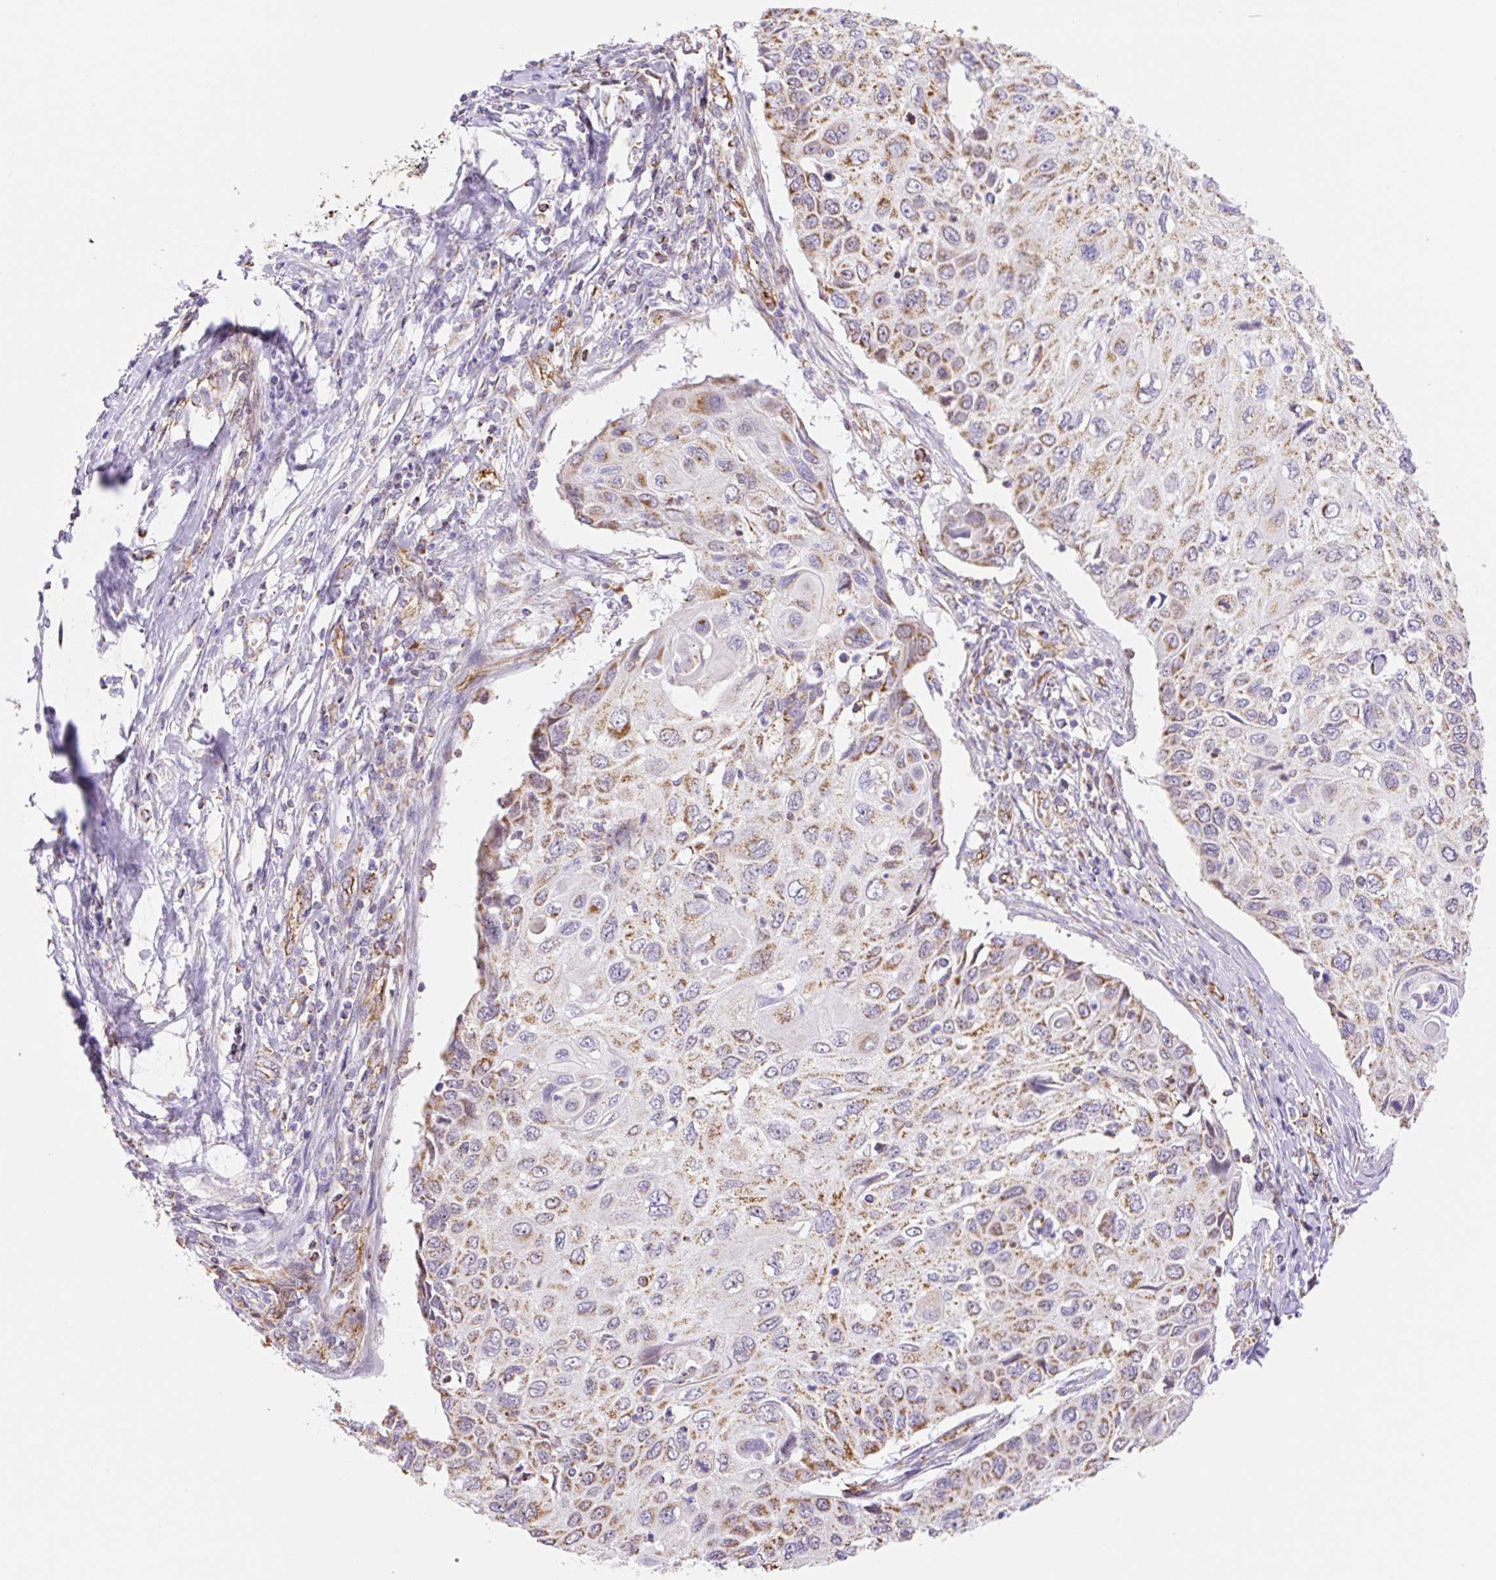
{"staining": {"intensity": "moderate", "quantity": "25%-75%", "location": "cytoplasmic/membranous"}, "tissue": "cervical cancer", "cell_type": "Tumor cells", "image_type": "cancer", "snomed": [{"axis": "morphology", "description": "Squamous cell carcinoma, NOS"}, {"axis": "topography", "description": "Cervix"}], "caption": "A micrograph of squamous cell carcinoma (cervical) stained for a protein reveals moderate cytoplasmic/membranous brown staining in tumor cells.", "gene": "ESAM", "patient": {"sex": "female", "age": 70}}